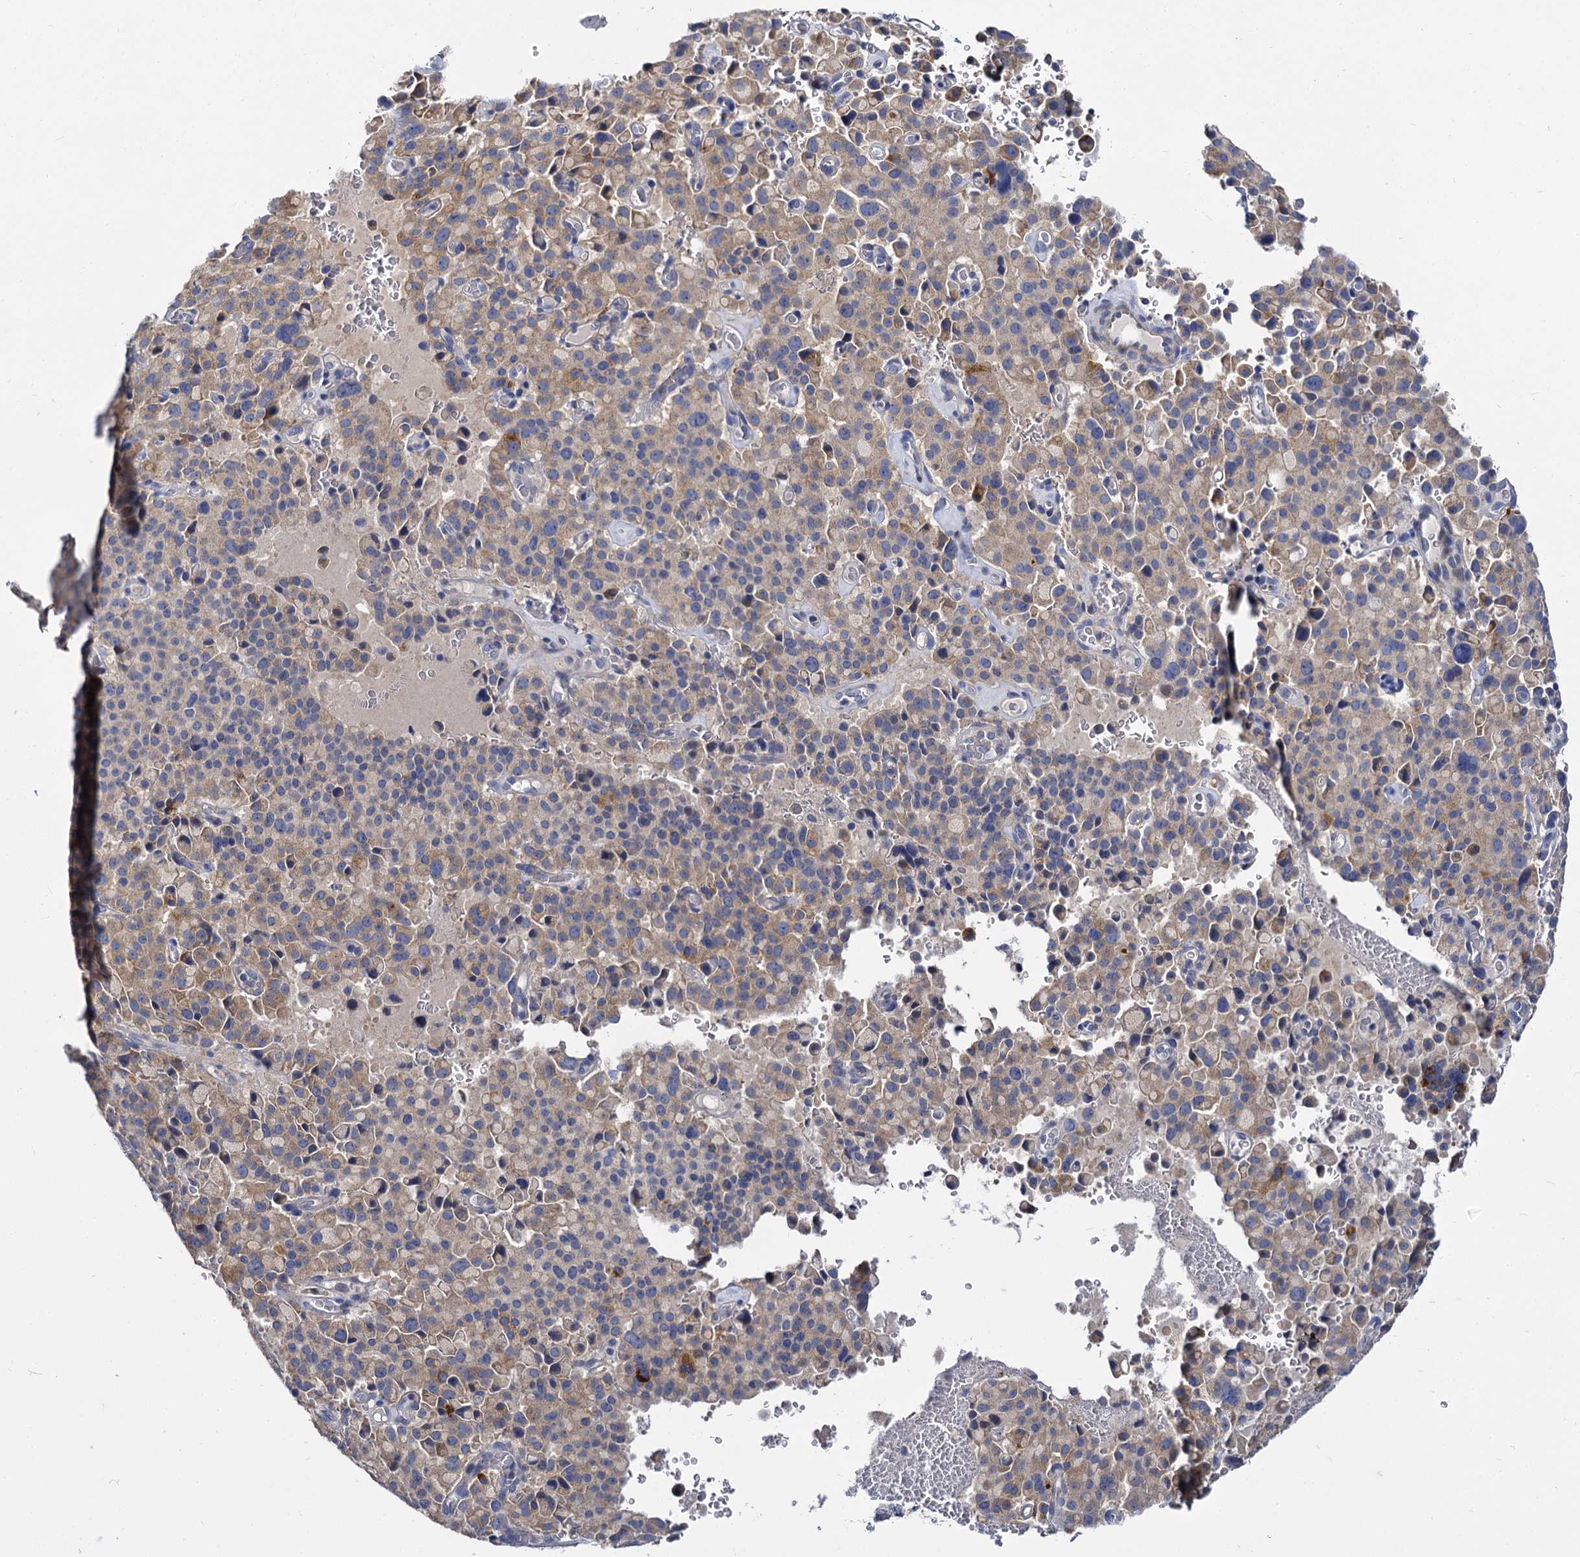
{"staining": {"intensity": "weak", "quantity": "25%-75%", "location": "cytoplasmic/membranous"}, "tissue": "pancreatic cancer", "cell_type": "Tumor cells", "image_type": "cancer", "snomed": [{"axis": "morphology", "description": "Adenocarcinoma, NOS"}, {"axis": "topography", "description": "Pancreas"}], "caption": "Weak cytoplasmic/membranous protein staining is present in about 25%-75% of tumor cells in pancreatic adenocarcinoma.", "gene": "PANX2", "patient": {"sex": "male", "age": 65}}